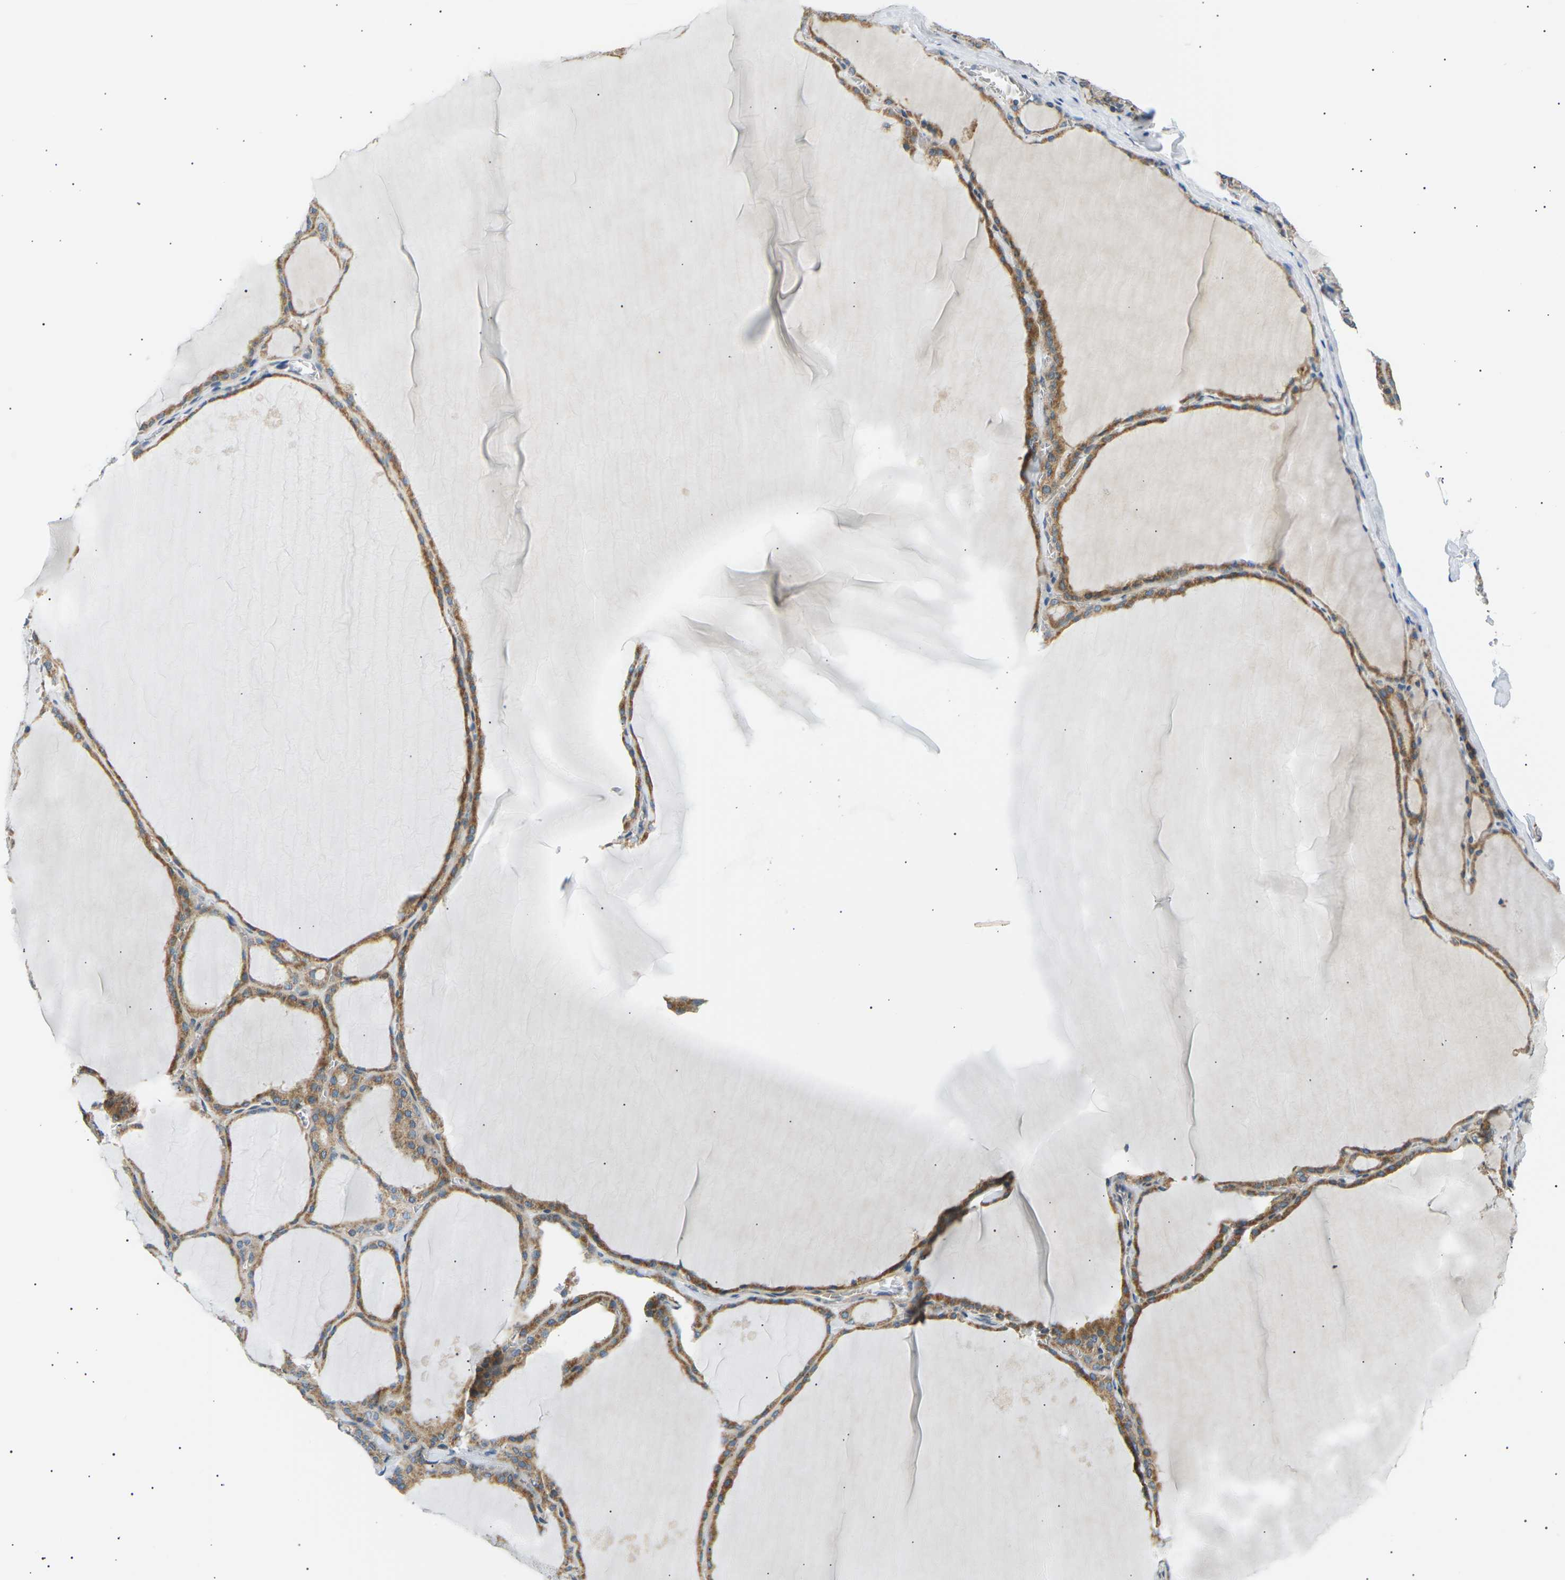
{"staining": {"intensity": "moderate", "quantity": ">75%", "location": "cytoplasmic/membranous"}, "tissue": "thyroid gland", "cell_type": "Glandular cells", "image_type": "normal", "snomed": [{"axis": "morphology", "description": "Normal tissue, NOS"}, {"axis": "topography", "description": "Thyroid gland"}], "caption": "Thyroid gland stained for a protein shows moderate cytoplasmic/membranous positivity in glandular cells. The staining was performed using DAB (3,3'-diaminobenzidine) to visualize the protein expression in brown, while the nuclei were stained in blue with hematoxylin (Magnification: 20x).", "gene": "TBC1D8", "patient": {"sex": "male", "age": 56}}